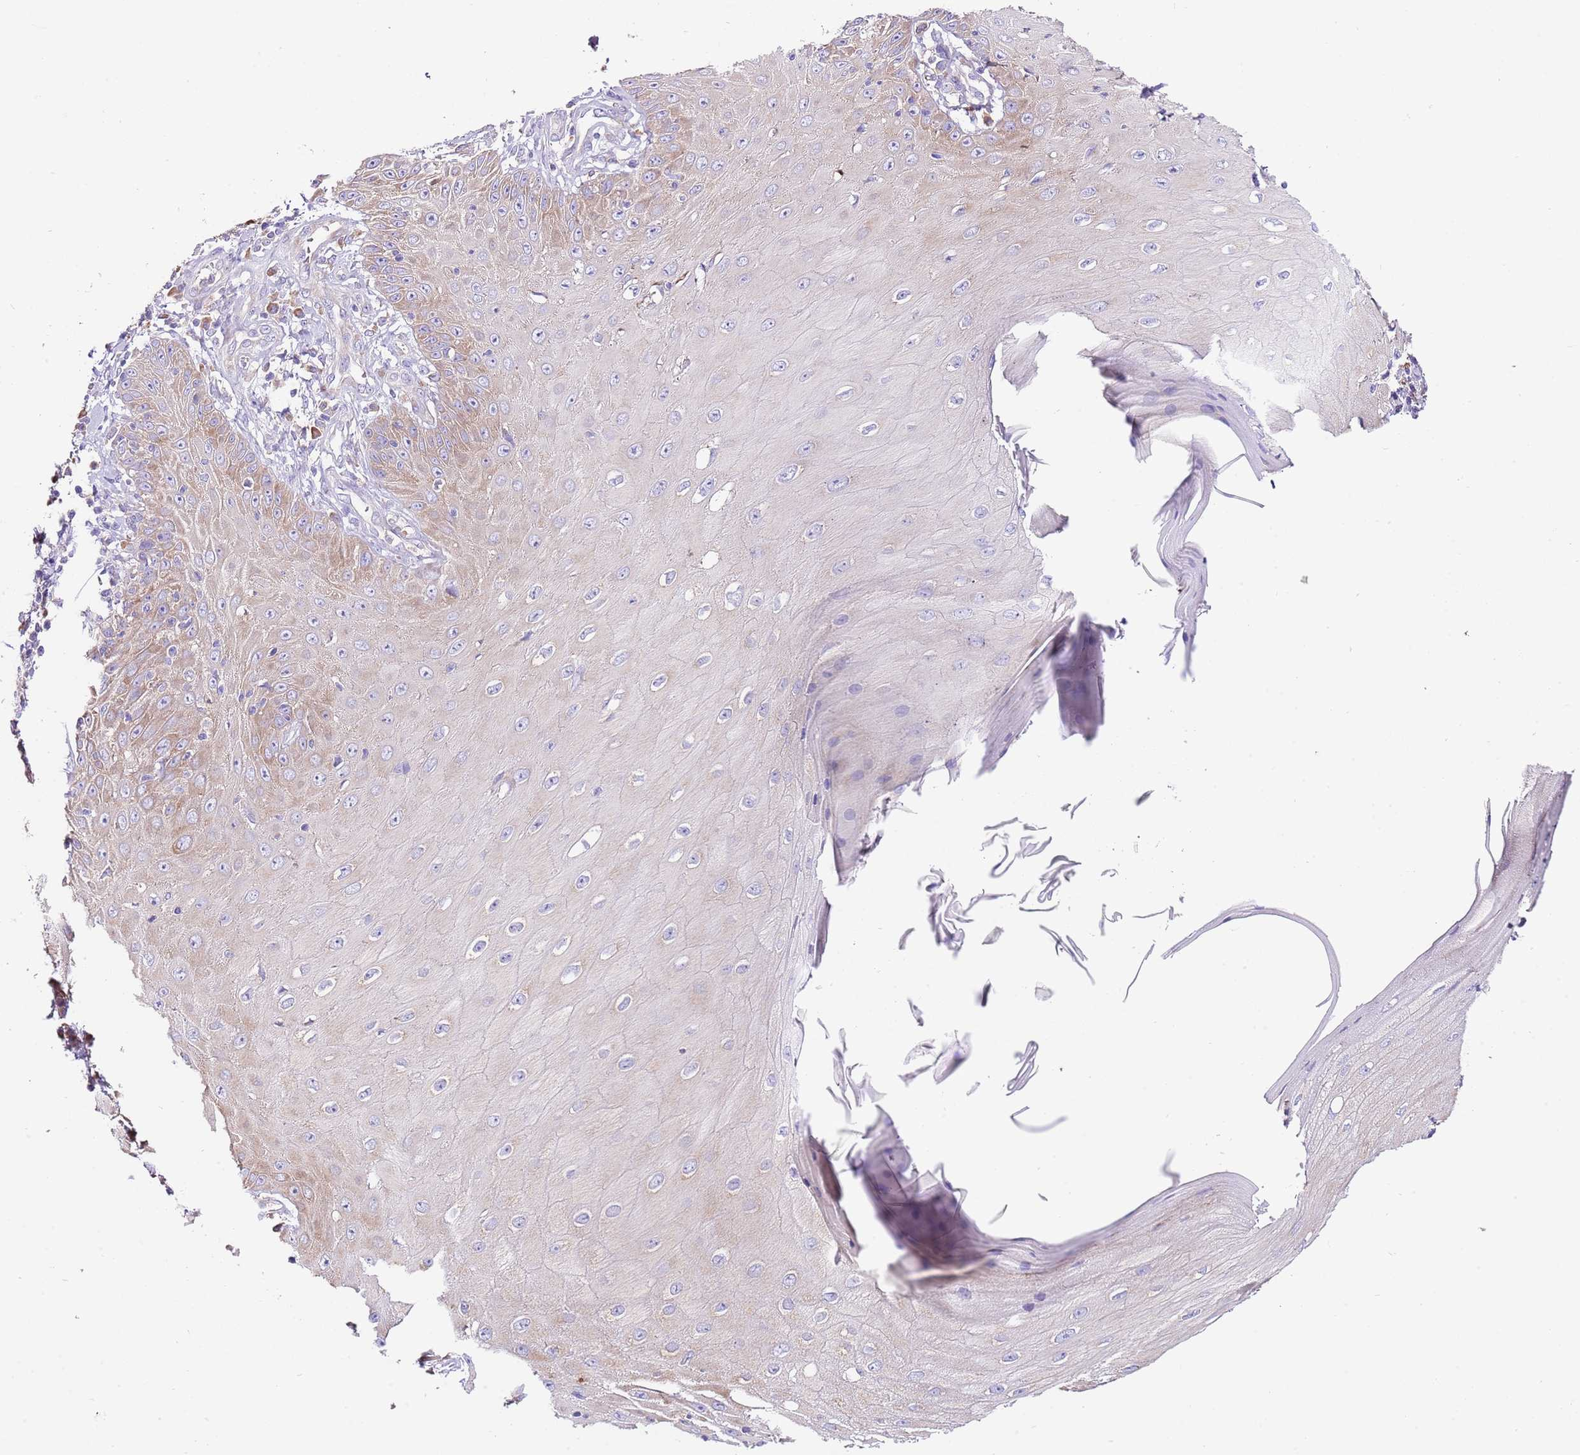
{"staining": {"intensity": "moderate", "quantity": "<25%", "location": "cytoplasmic/membranous"}, "tissue": "skin cancer", "cell_type": "Tumor cells", "image_type": "cancer", "snomed": [{"axis": "morphology", "description": "Squamous cell carcinoma, NOS"}, {"axis": "topography", "description": "Skin"}], "caption": "An immunohistochemistry photomicrograph of neoplastic tissue is shown. Protein staining in brown highlights moderate cytoplasmic/membranous positivity in squamous cell carcinoma (skin) within tumor cells. (Brightfield microscopy of DAB IHC at high magnification).", "gene": "RPS10", "patient": {"sex": "male", "age": 70}}